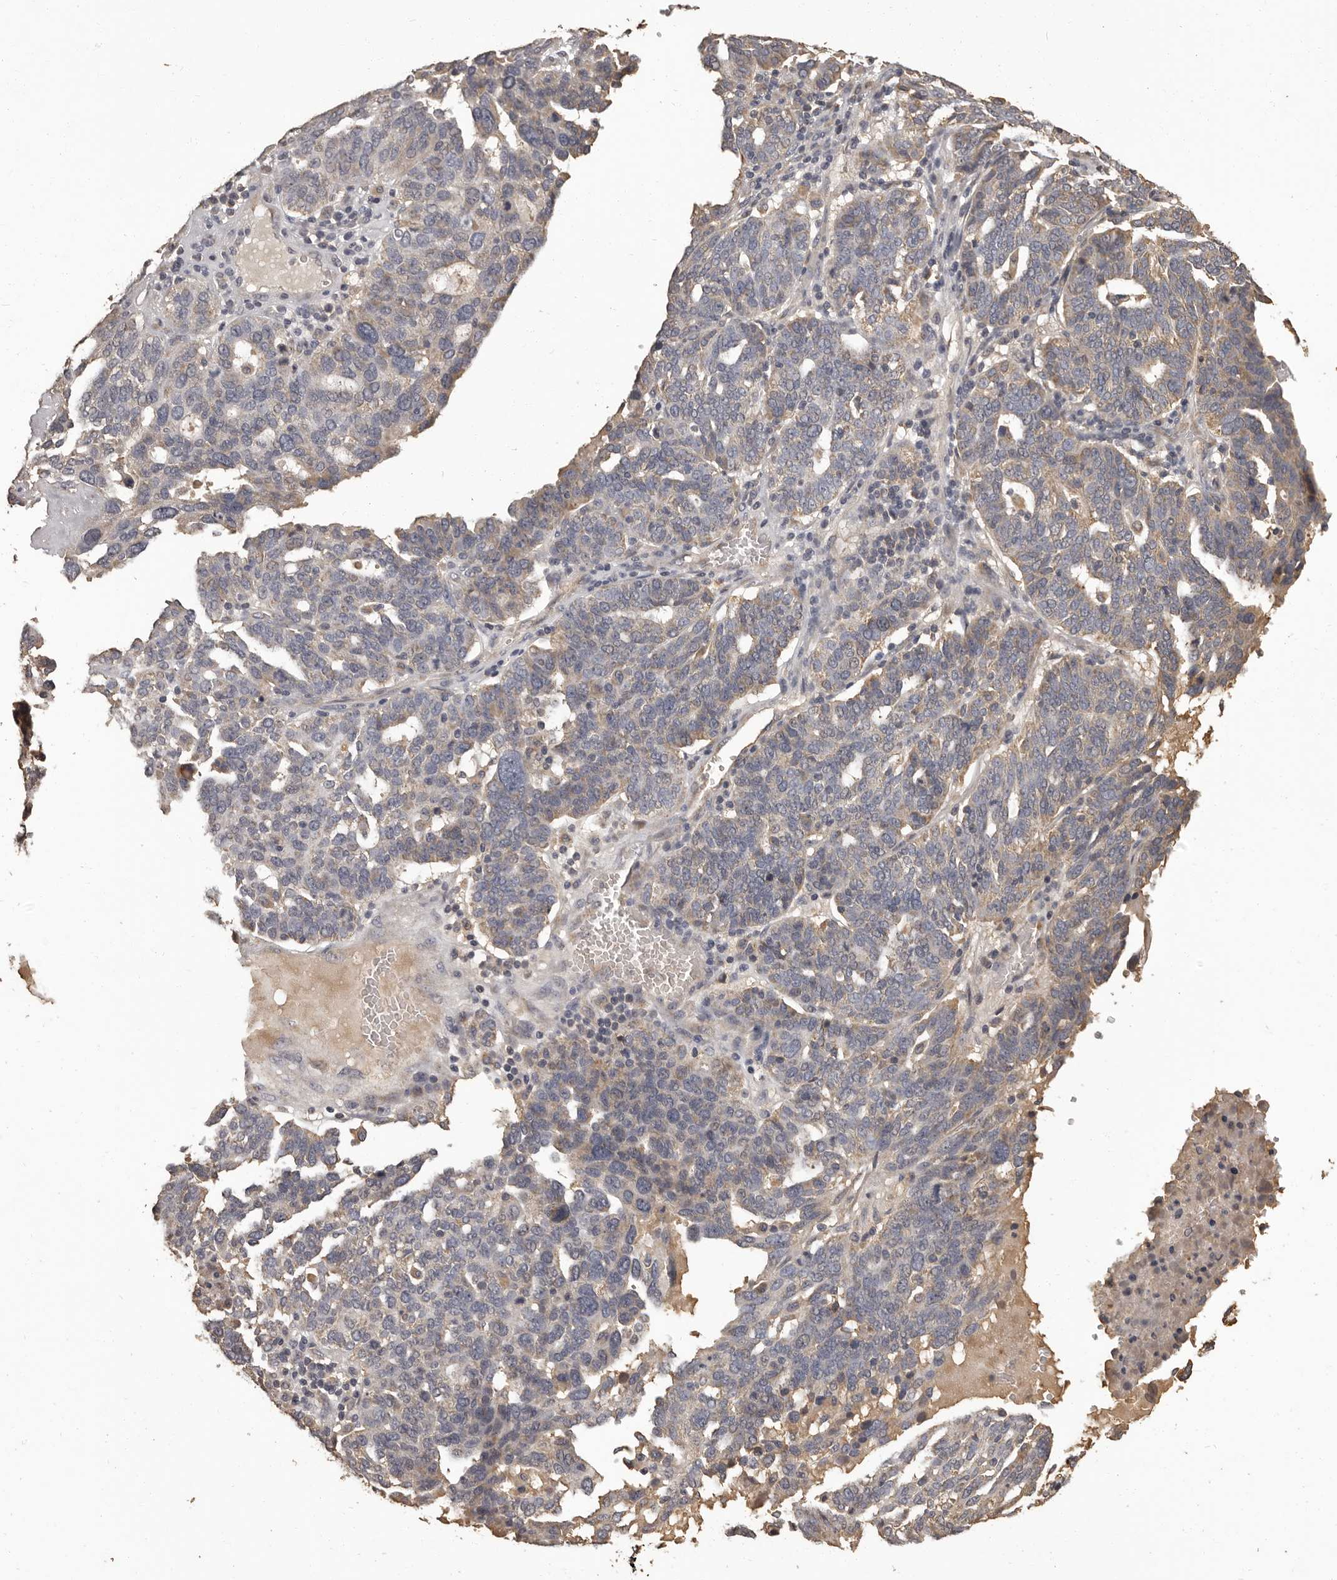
{"staining": {"intensity": "weak", "quantity": "25%-75%", "location": "cytoplasmic/membranous"}, "tissue": "ovarian cancer", "cell_type": "Tumor cells", "image_type": "cancer", "snomed": [{"axis": "morphology", "description": "Cystadenocarcinoma, serous, NOS"}, {"axis": "topography", "description": "Ovary"}], "caption": "A high-resolution histopathology image shows IHC staining of ovarian cancer (serous cystadenocarcinoma), which exhibits weak cytoplasmic/membranous staining in approximately 25%-75% of tumor cells. (brown staining indicates protein expression, while blue staining denotes nuclei).", "gene": "MGAT5", "patient": {"sex": "female", "age": 59}}